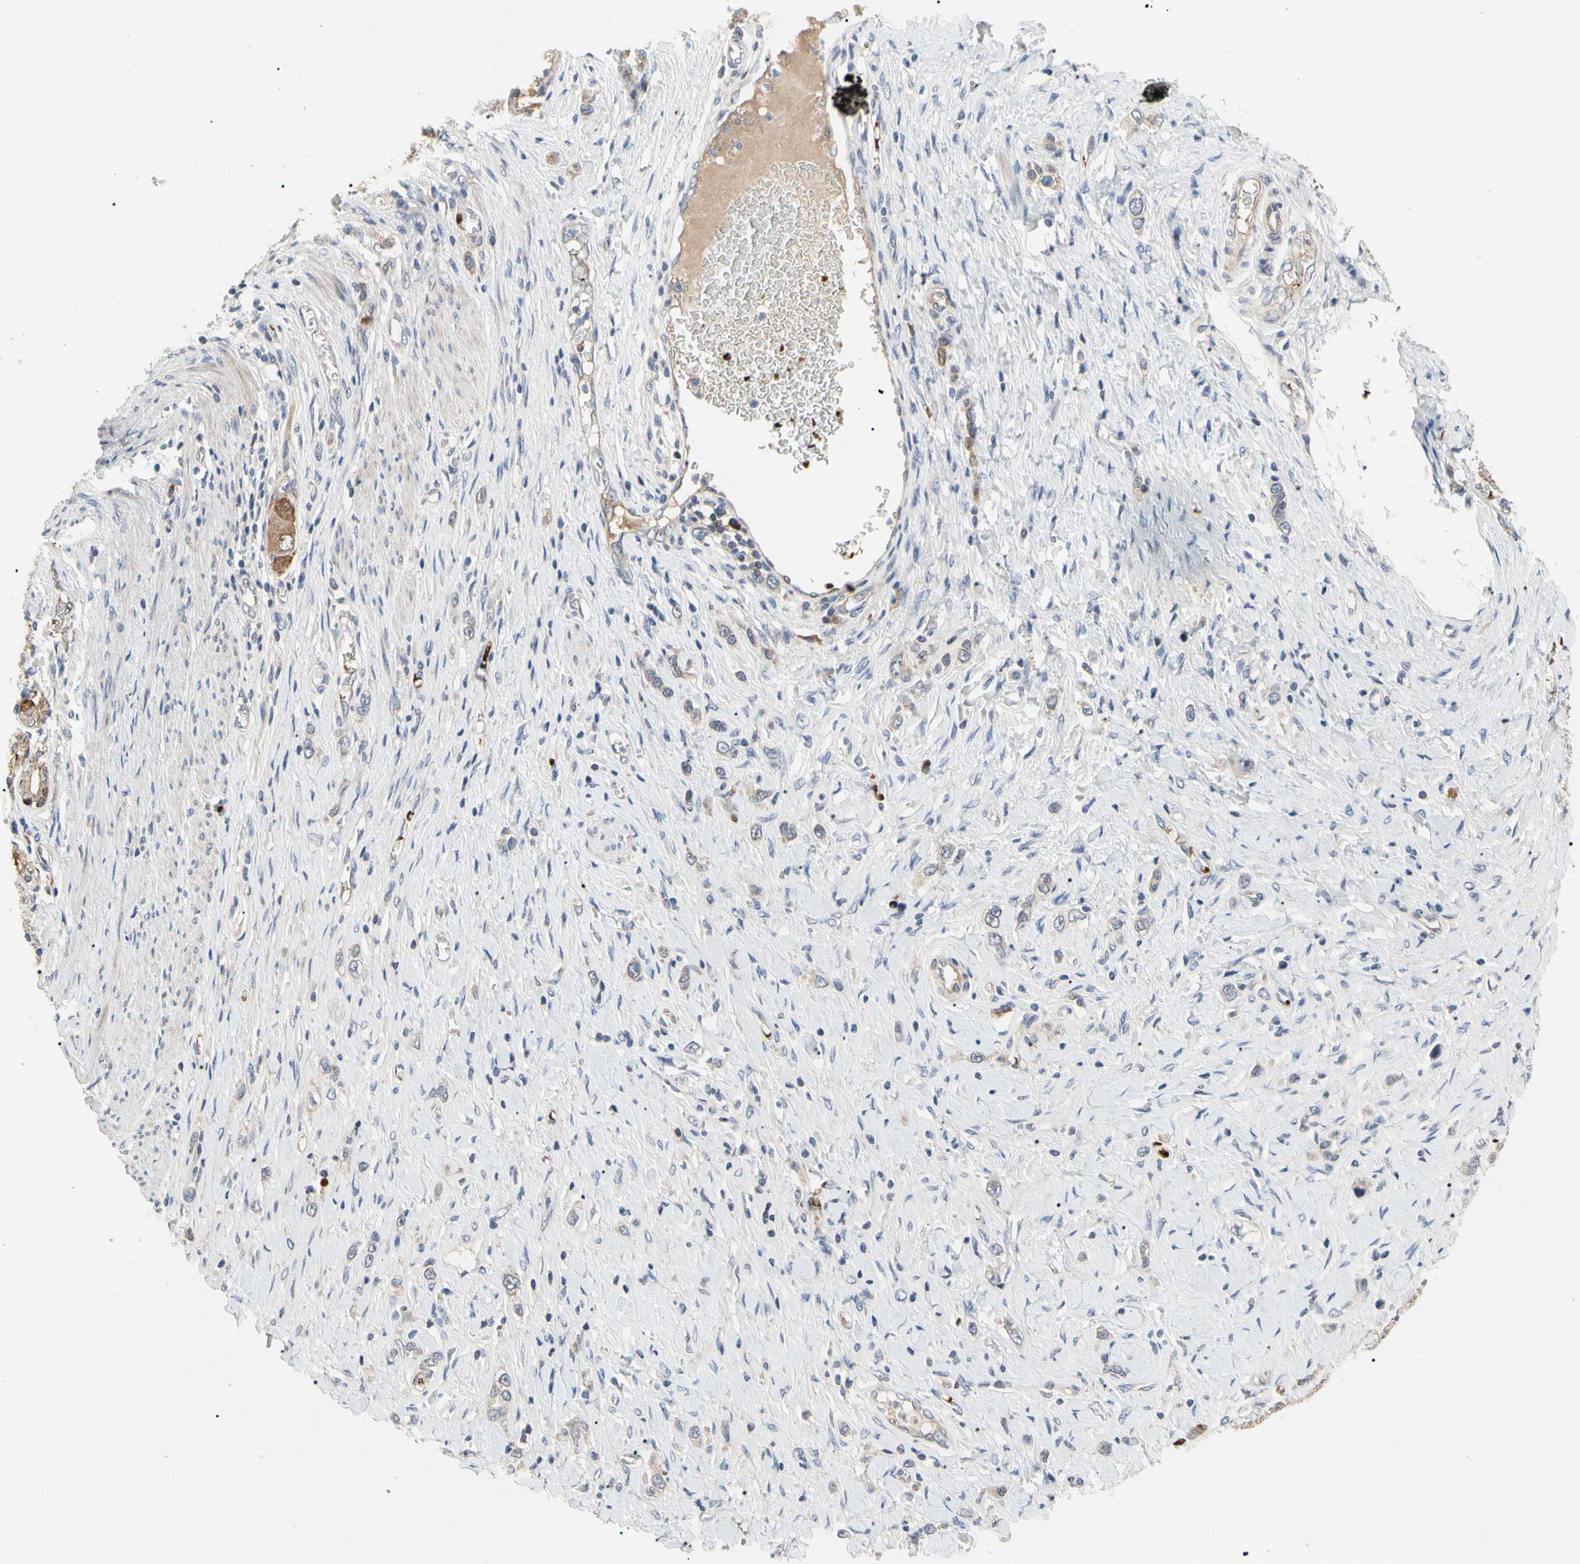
{"staining": {"intensity": "weak", "quantity": "25%-75%", "location": "cytoplasmic/membranous"}, "tissue": "stomach cancer", "cell_type": "Tumor cells", "image_type": "cancer", "snomed": [{"axis": "morphology", "description": "Normal tissue, NOS"}, {"axis": "morphology", "description": "Adenocarcinoma, NOS"}, {"axis": "topography", "description": "Stomach, upper"}, {"axis": "topography", "description": "Stomach"}], "caption": "Weak cytoplasmic/membranous protein expression is seen in approximately 25%-75% of tumor cells in stomach adenocarcinoma.", "gene": "HMGCR", "patient": {"sex": "female", "age": 65}}